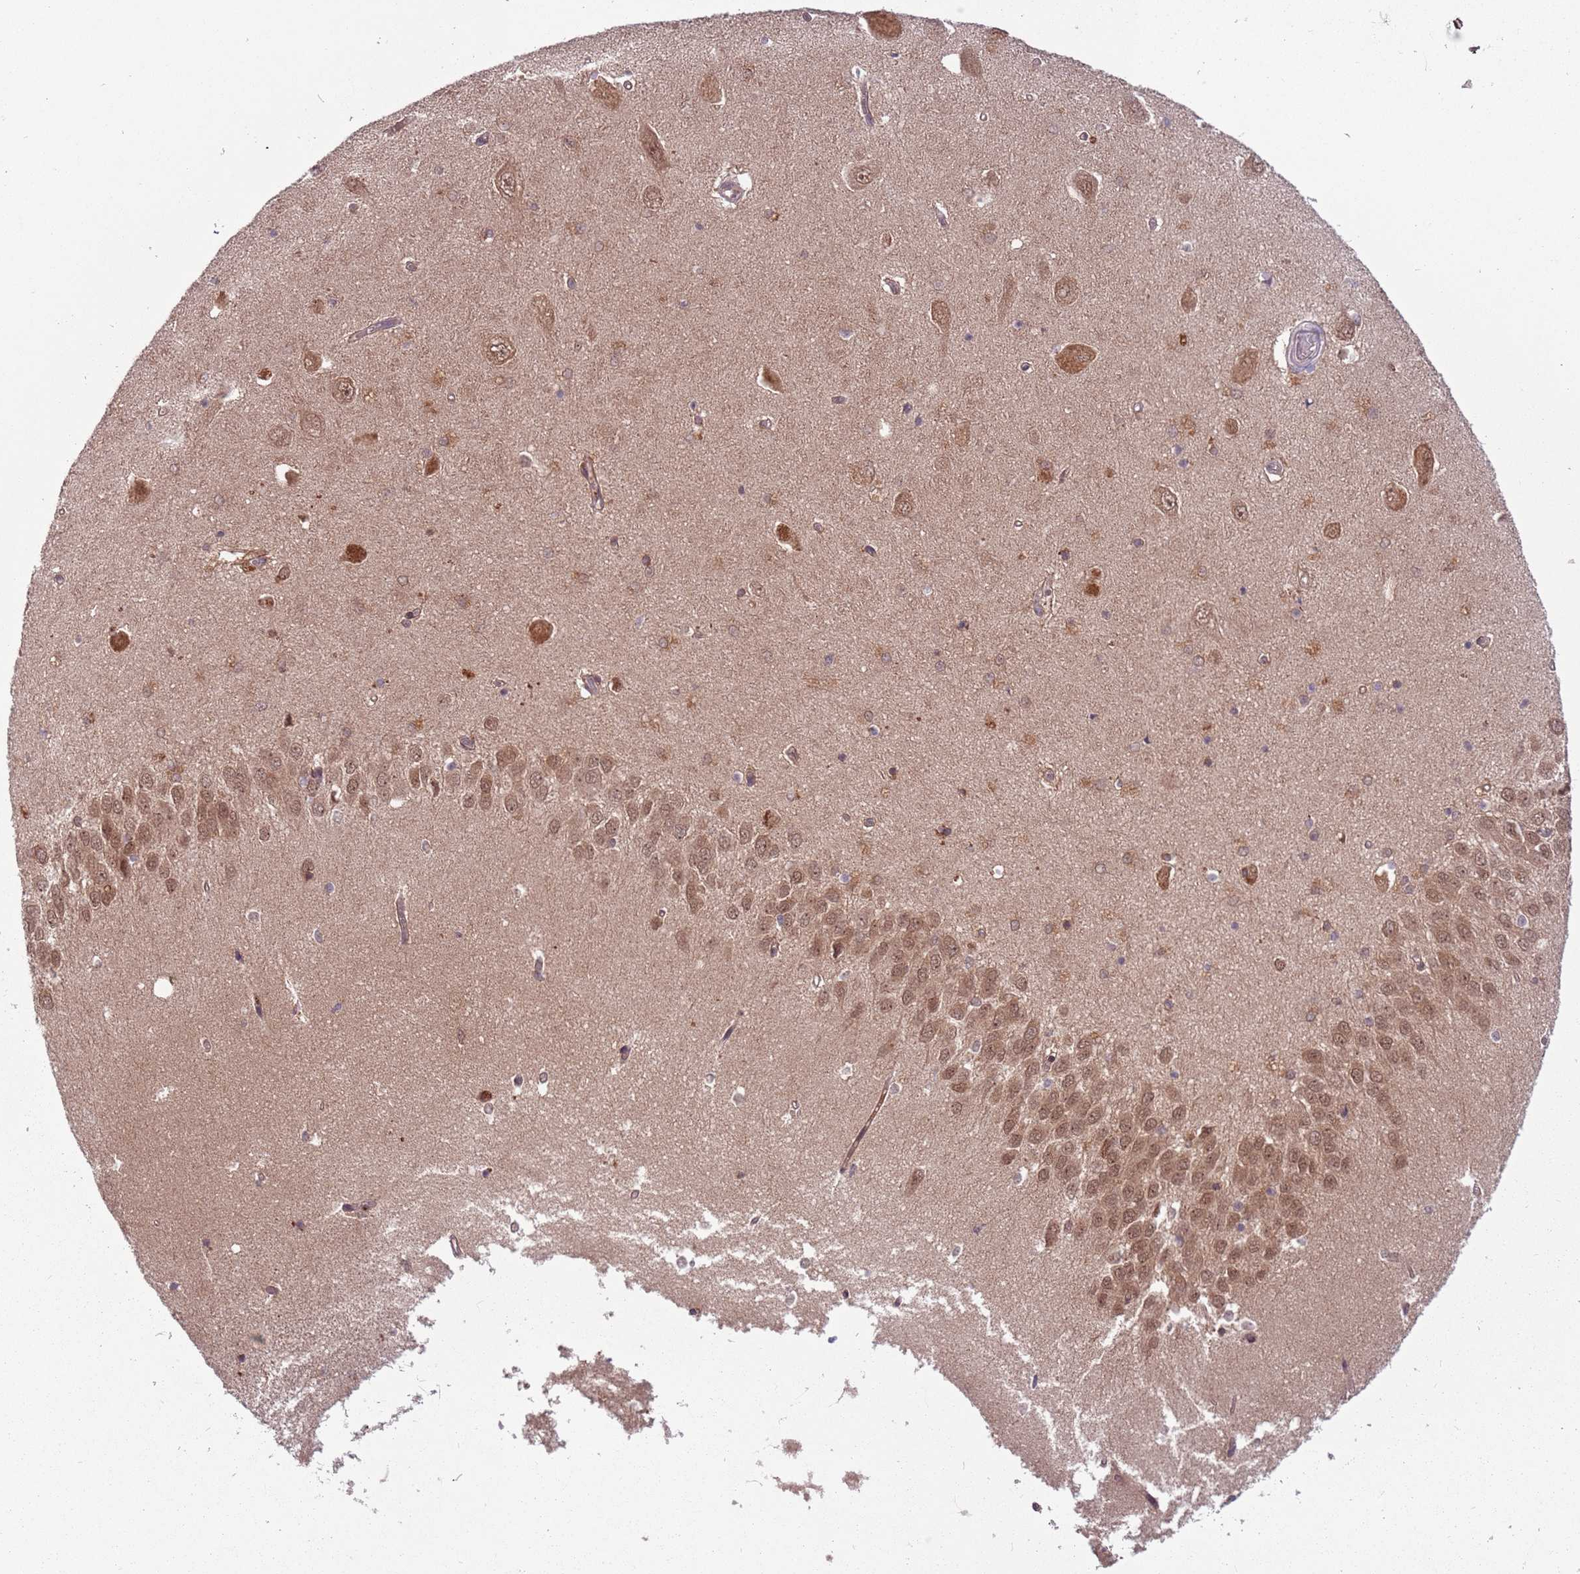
{"staining": {"intensity": "moderate", "quantity": ">75%", "location": "cytoplasmic/membranous"}, "tissue": "hippocampus", "cell_type": "Glial cells", "image_type": "normal", "snomed": [{"axis": "morphology", "description": "Normal tissue, NOS"}, {"axis": "topography", "description": "Hippocampus"}], "caption": "The histopathology image exhibits immunohistochemical staining of benign hippocampus. There is moderate cytoplasmic/membranous positivity is appreciated in approximately >75% of glial cells. (DAB (3,3'-diaminobenzidine) IHC, brown staining for protein, blue staining for nuclei).", "gene": "ADAMTS3", "patient": {"sex": "male", "age": 45}}